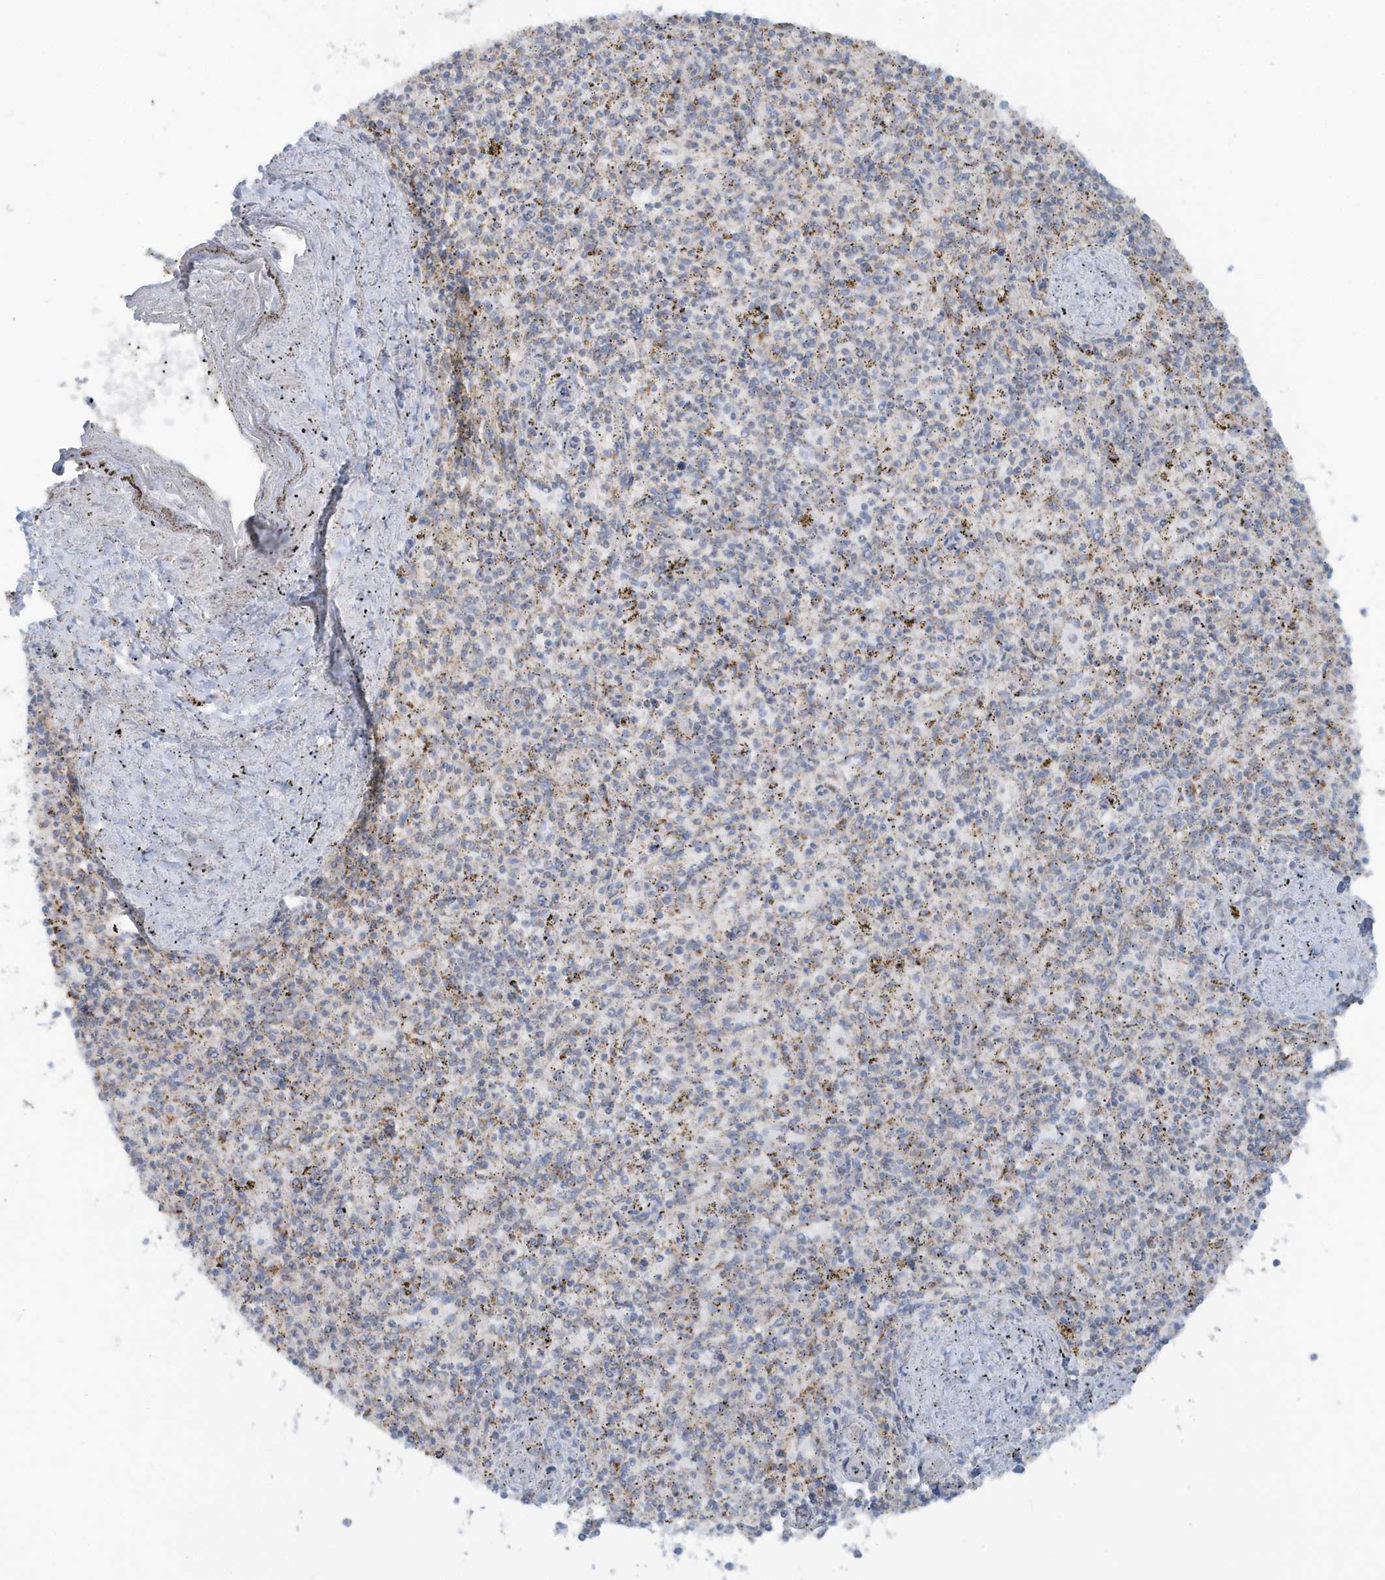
{"staining": {"intensity": "weak", "quantity": "<25%", "location": "cytoplasmic/membranous"}, "tissue": "spleen", "cell_type": "Cells in red pulp", "image_type": "normal", "snomed": [{"axis": "morphology", "description": "Normal tissue, NOS"}, {"axis": "topography", "description": "Spleen"}], "caption": "DAB immunohistochemical staining of benign spleen exhibits no significant expression in cells in red pulp. (DAB (3,3'-diaminobenzidine) immunohistochemistry (IHC) visualized using brightfield microscopy, high magnification).", "gene": "RAB11FIP3", "patient": {"sex": "male", "age": 72}}